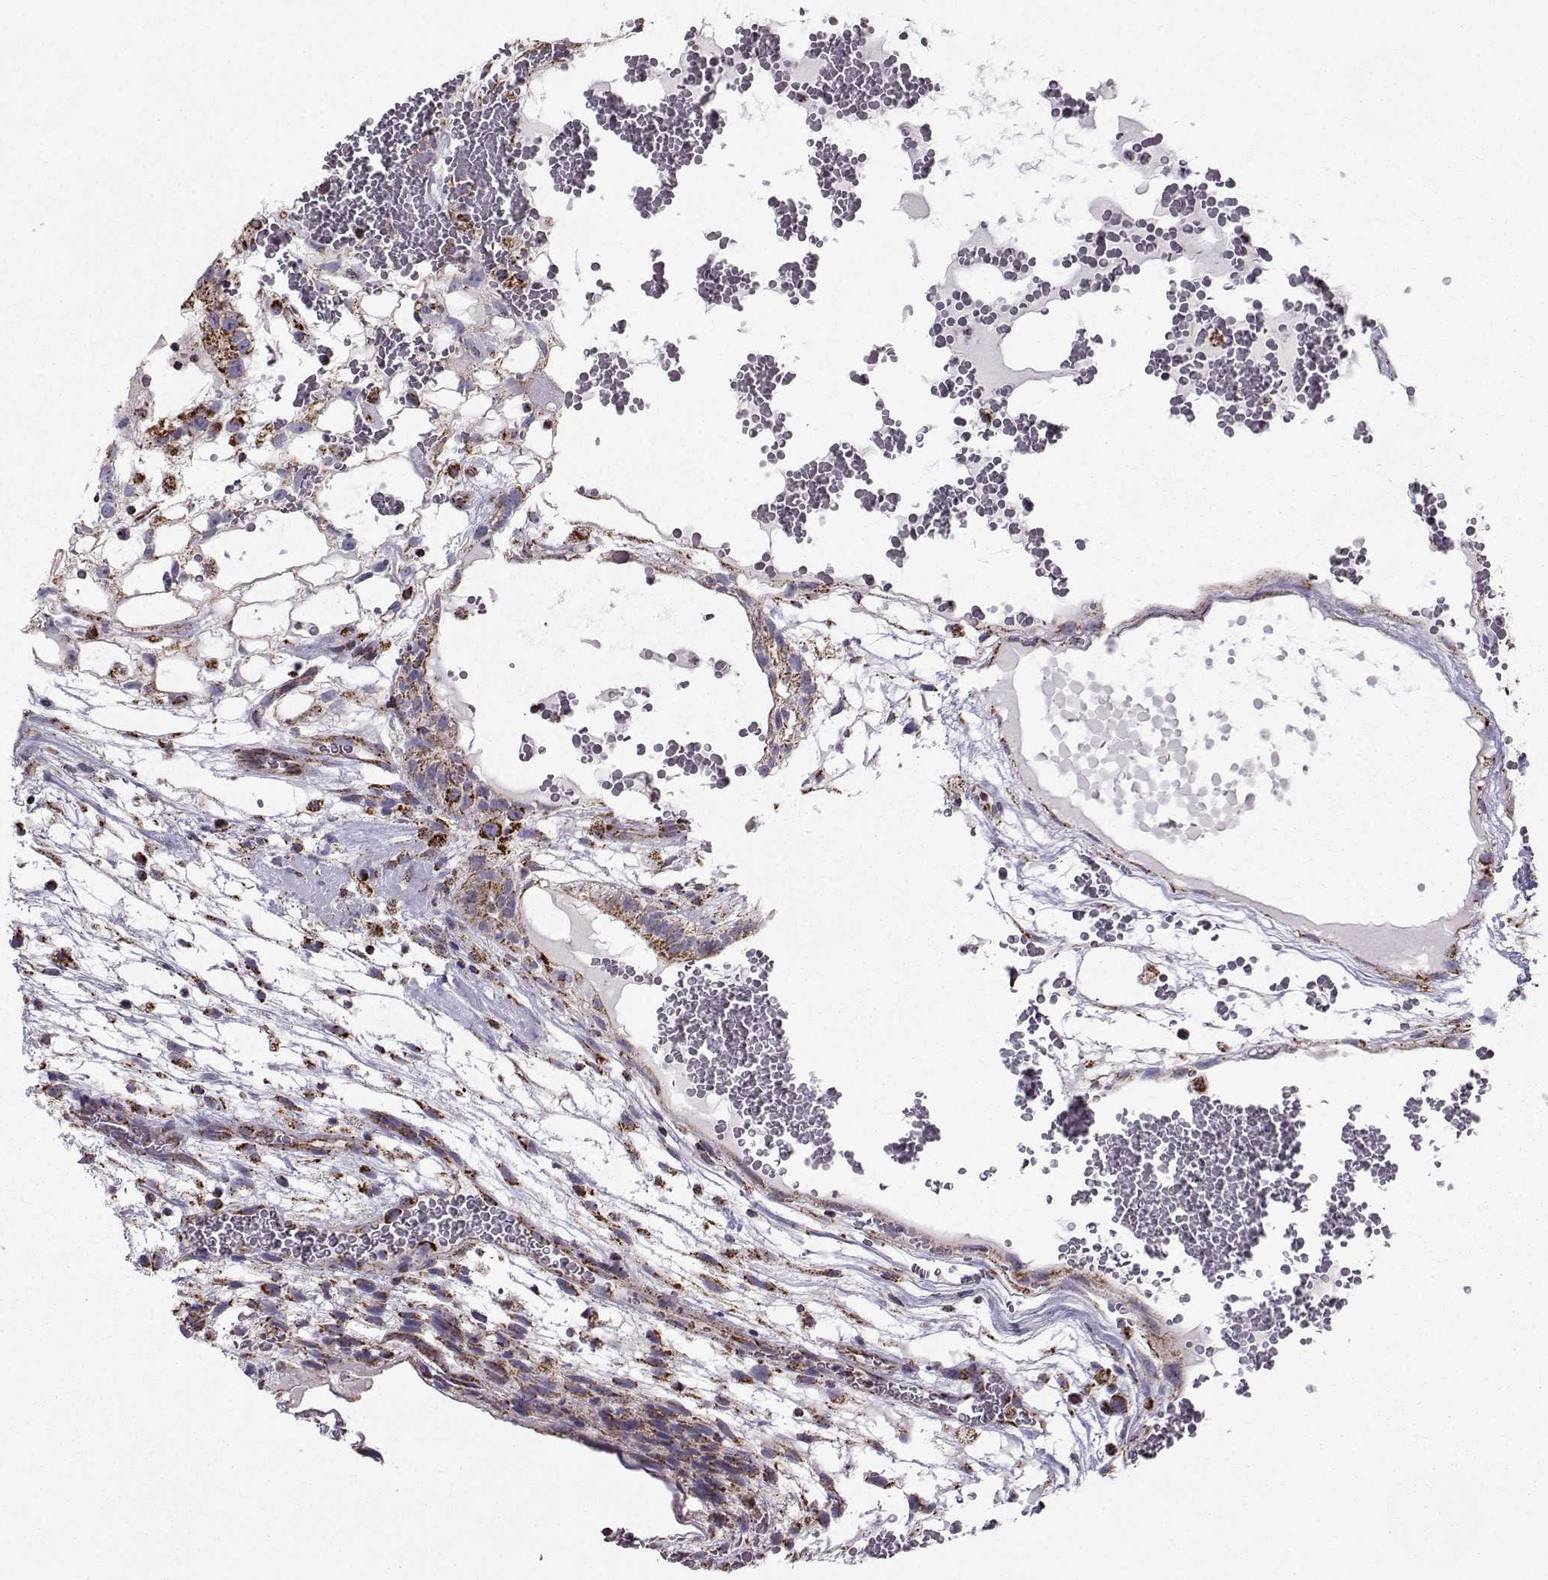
{"staining": {"intensity": "strong", "quantity": "25%-75%", "location": "cytoplasmic/membranous"}, "tissue": "testis cancer", "cell_type": "Tumor cells", "image_type": "cancer", "snomed": [{"axis": "morphology", "description": "Normal tissue, NOS"}, {"axis": "morphology", "description": "Carcinoma, Embryonal, NOS"}, {"axis": "topography", "description": "Testis"}], "caption": "Strong cytoplasmic/membranous protein staining is present in about 25%-75% of tumor cells in testis cancer.", "gene": "NECAB3", "patient": {"sex": "male", "age": 32}}